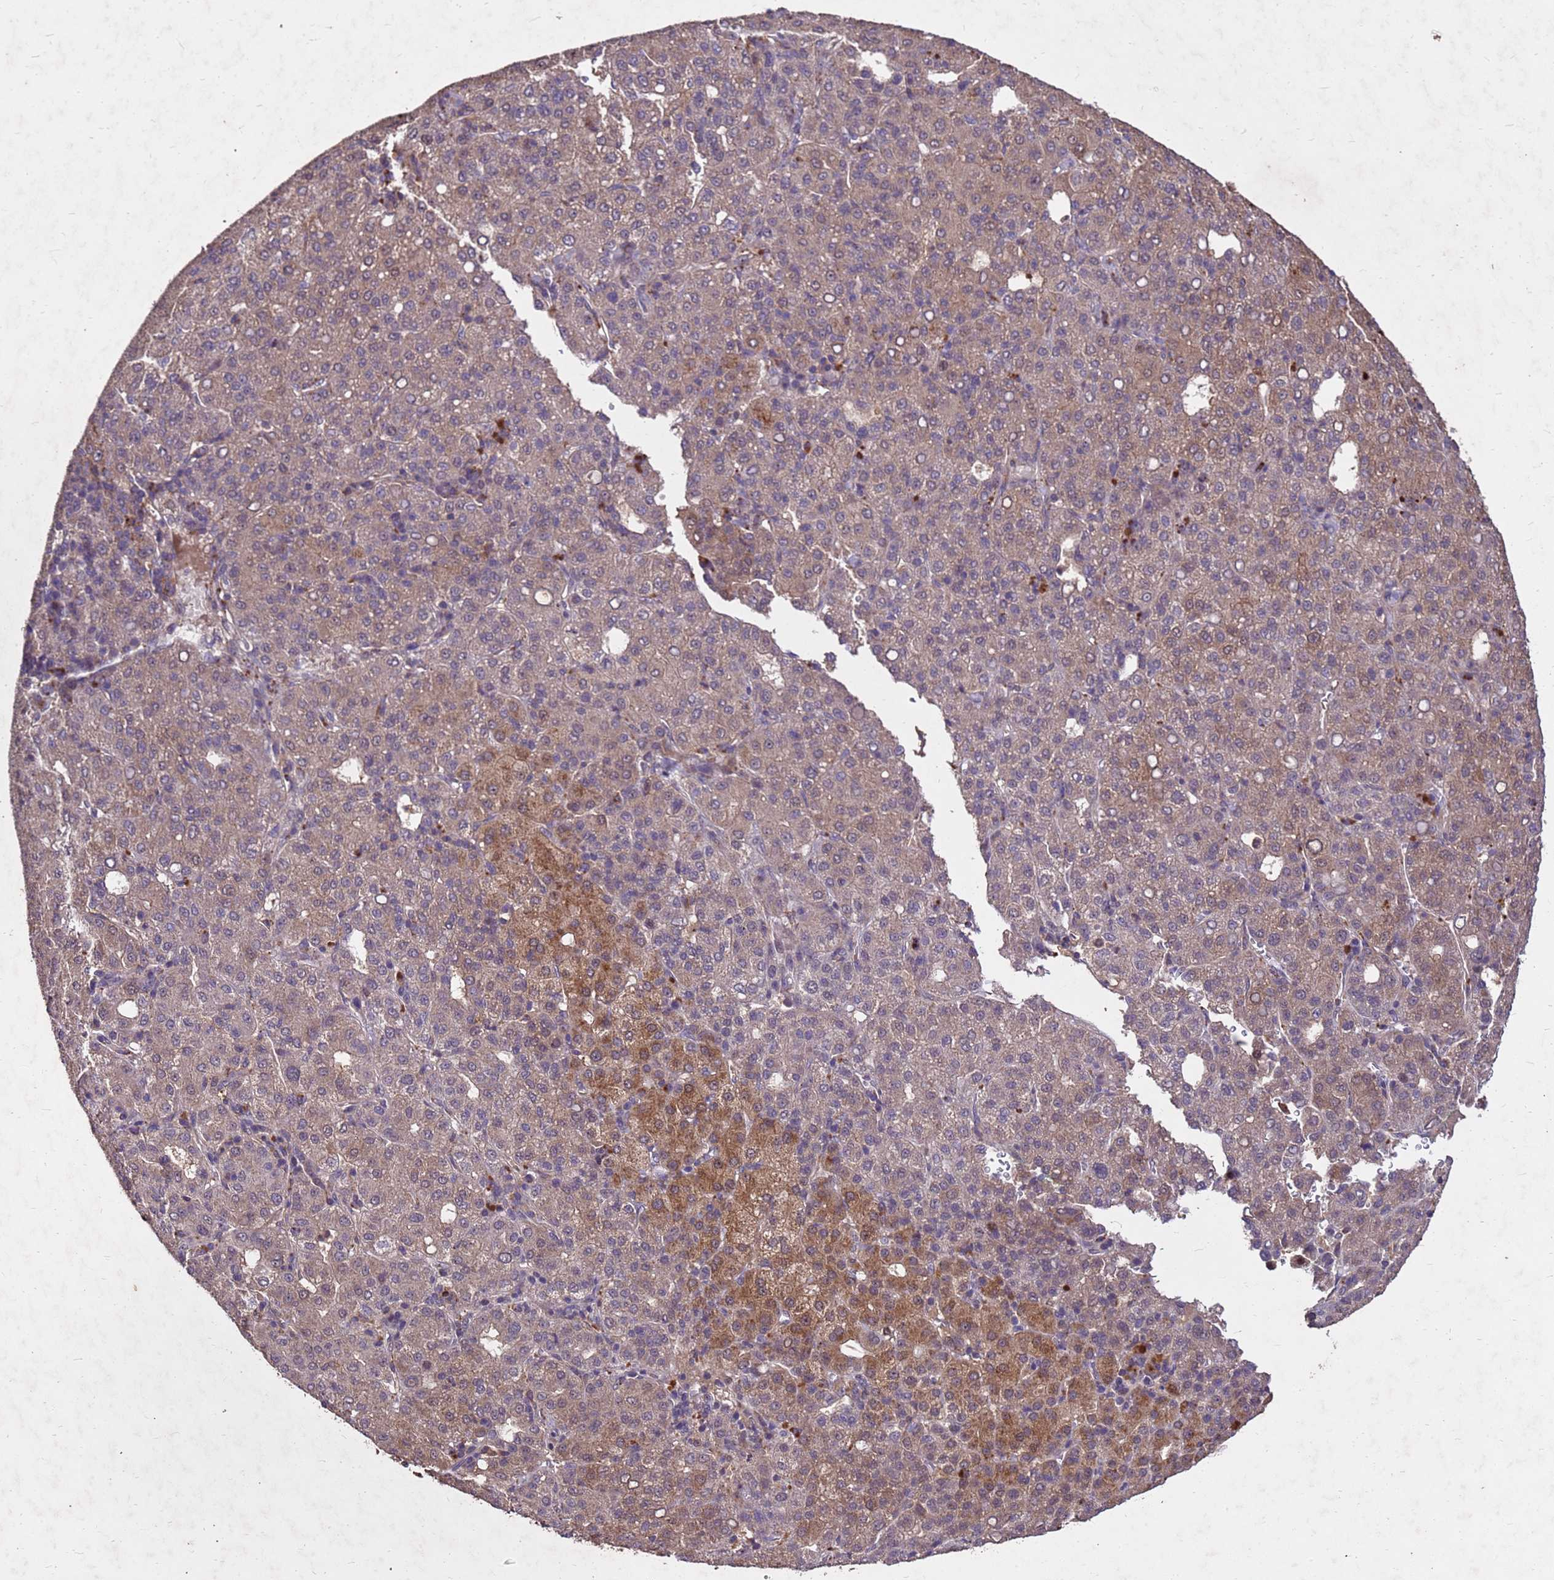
{"staining": {"intensity": "moderate", "quantity": "<25%", "location": "cytoplasmic/membranous"}, "tissue": "liver cancer", "cell_type": "Tumor cells", "image_type": "cancer", "snomed": [{"axis": "morphology", "description": "Carcinoma, Hepatocellular, NOS"}, {"axis": "topography", "description": "Liver"}], "caption": "Immunohistochemical staining of human liver hepatocellular carcinoma reveals low levels of moderate cytoplasmic/membranous expression in approximately <25% of tumor cells.", "gene": "TOR4A", "patient": {"sex": "male", "age": 65}}